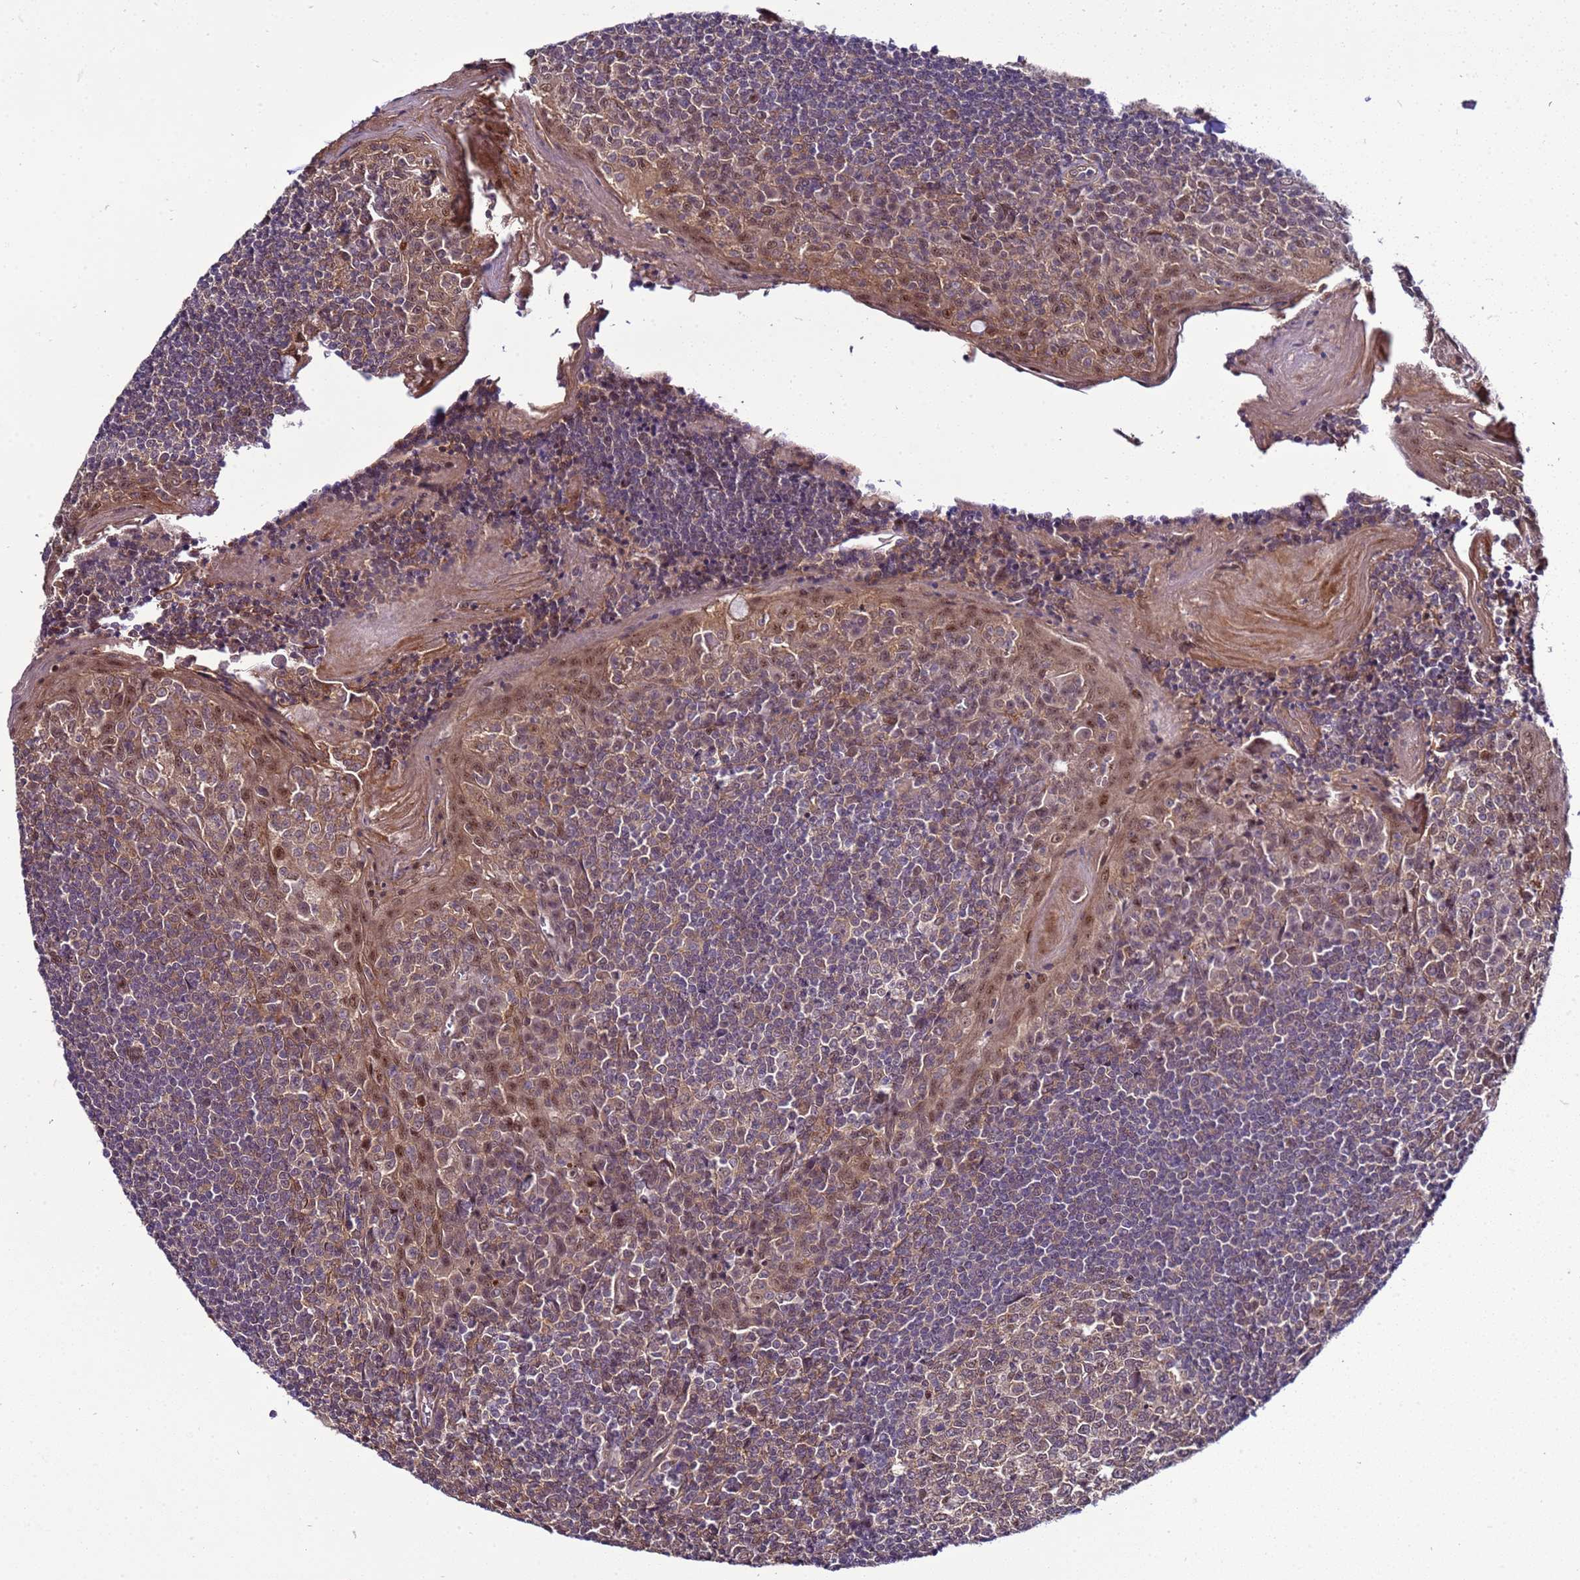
{"staining": {"intensity": "moderate", "quantity": ">75%", "location": "cytoplasmic/membranous,nuclear"}, "tissue": "tonsil", "cell_type": "Germinal center cells", "image_type": "normal", "snomed": [{"axis": "morphology", "description": "Normal tissue, NOS"}, {"axis": "topography", "description": "Tonsil"}], "caption": "DAB immunohistochemical staining of normal human tonsil exhibits moderate cytoplasmic/membranous,nuclear protein staining in about >75% of germinal center cells.", "gene": "GEN1", "patient": {"sex": "male", "age": 27}}